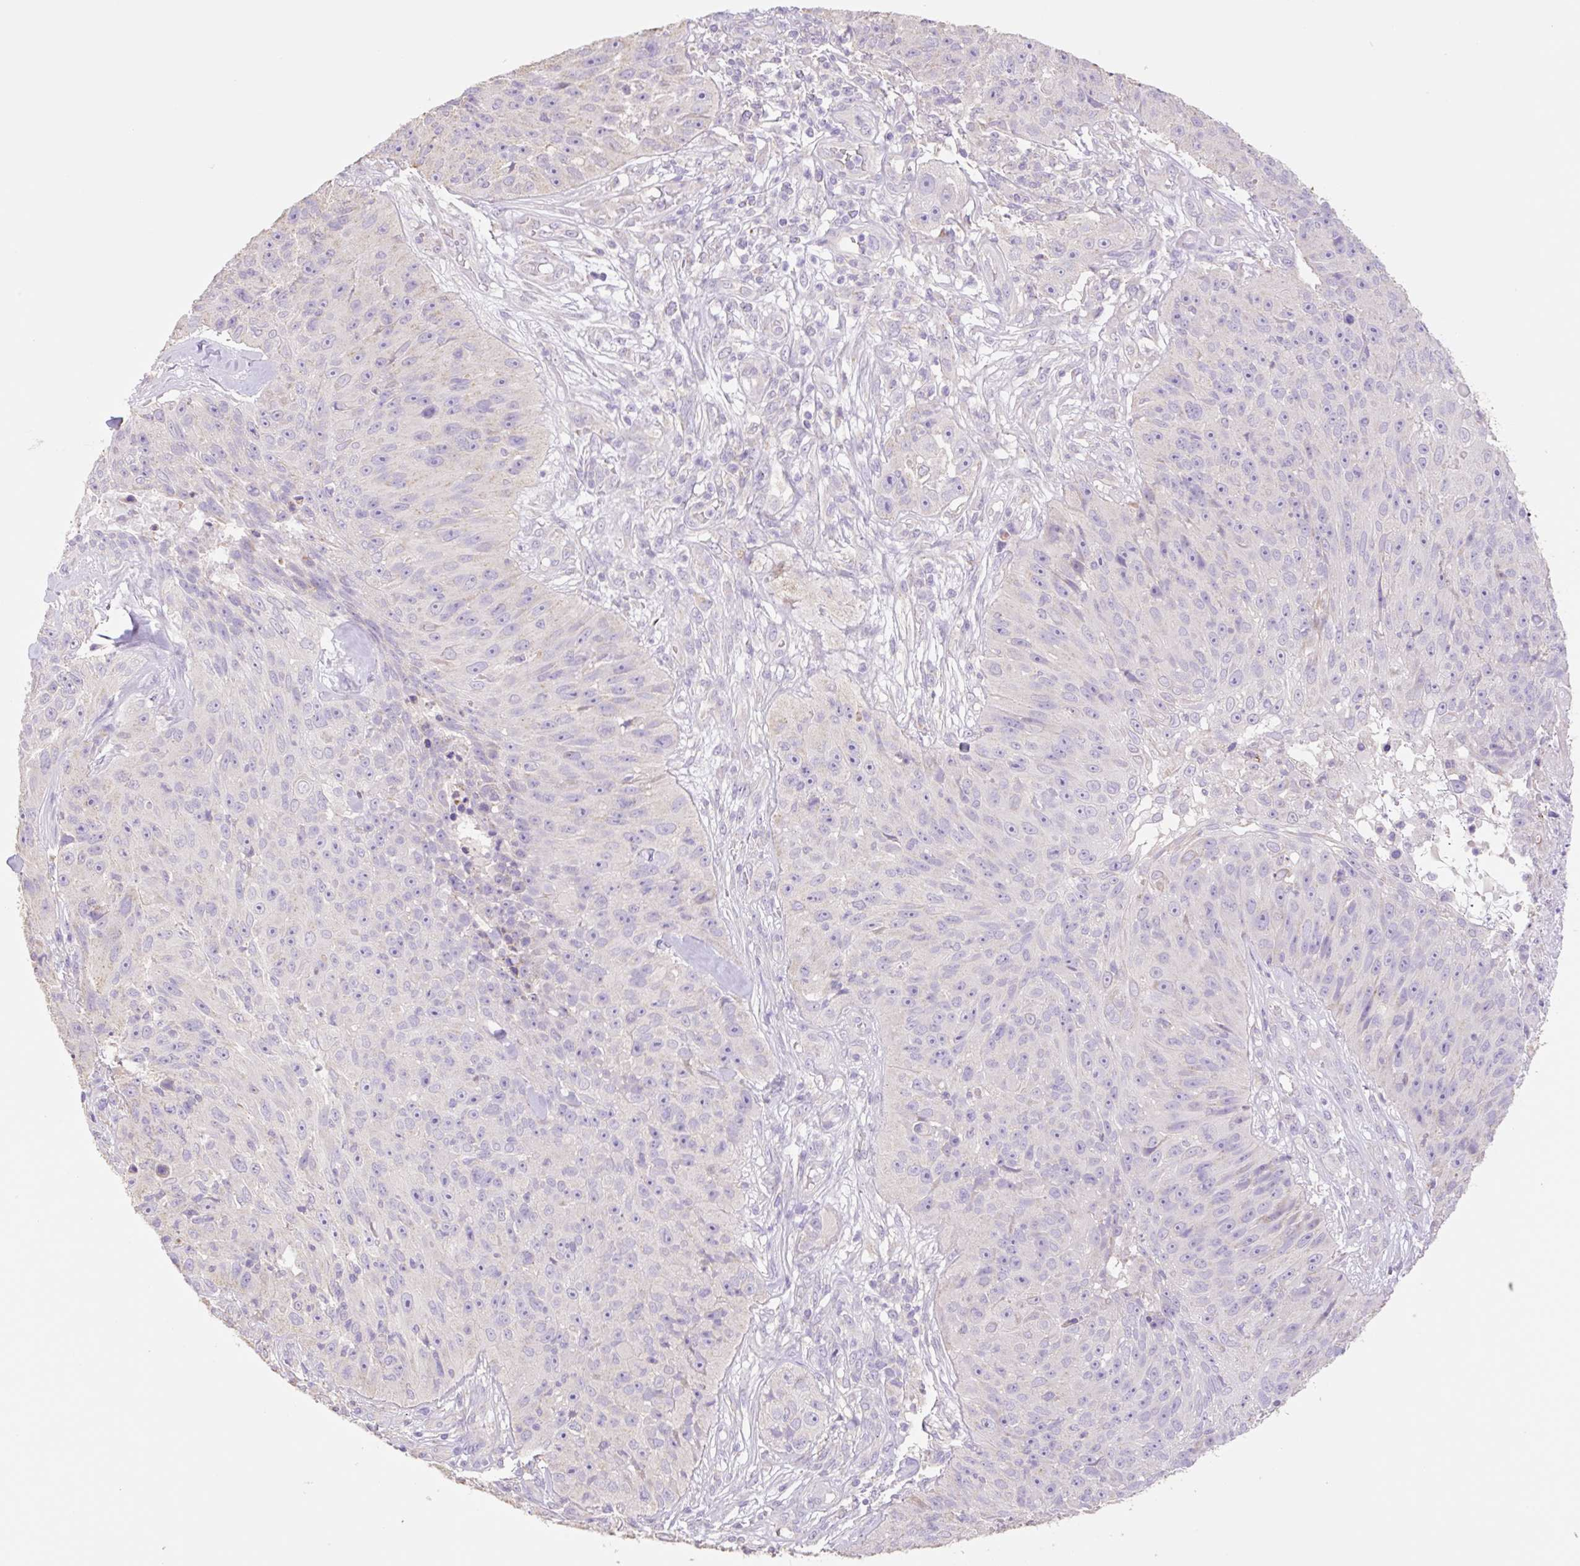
{"staining": {"intensity": "negative", "quantity": "none", "location": "none"}, "tissue": "skin cancer", "cell_type": "Tumor cells", "image_type": "cancer", "snomed": [{"axis": "morphology", "description": "Squamous cell carcinoma, NOS"}, {"axis": "topography", "description": "Skin"}], "caption": "A photomicrograph of squamous cell carcinoma (skin) stained for a protein exhibits no brown staining in tumor cells.", "gene": "COPZ2", "patient": {"sex": "female", "age": 87}}